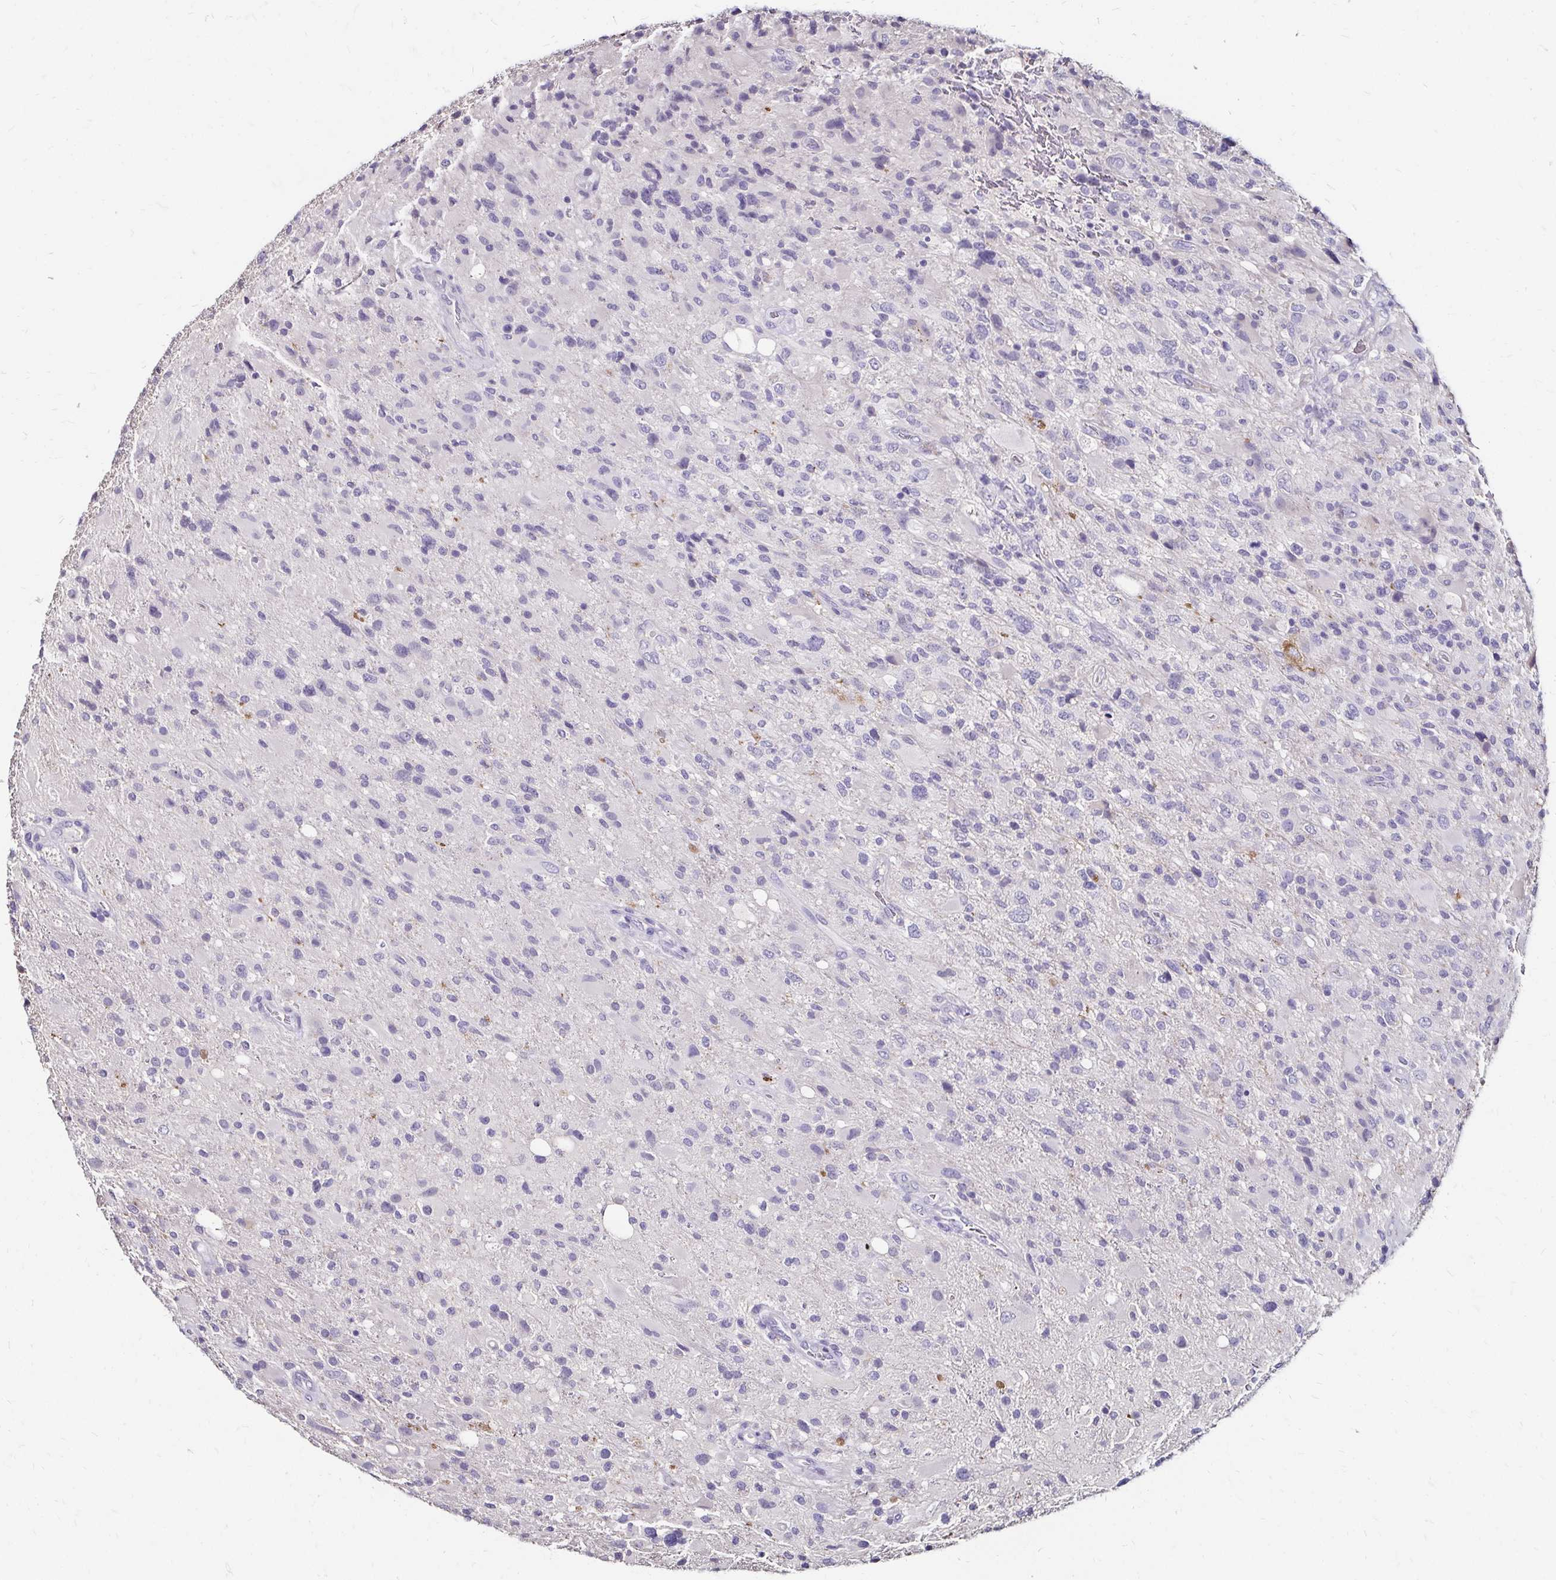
{"staining": {"intensity": "negative", "quantity": "none", "location": "none"}, "tissue": "glioma", "cell_type": "Tumor cells", "image_type": "cancer", "snomed": [{"axis": "morphology", "description": "Glioma, malignant, High grade"}, {"axis": "topography", "description": "Brain"}], "caption": "This is an immunohistochemistry (IHC) photomicrograph of human high-grade glioma (malignant). There is no staining in tumor cells.", "gene": "SCG3", "patient": {"sex": "male", "age": 53}}